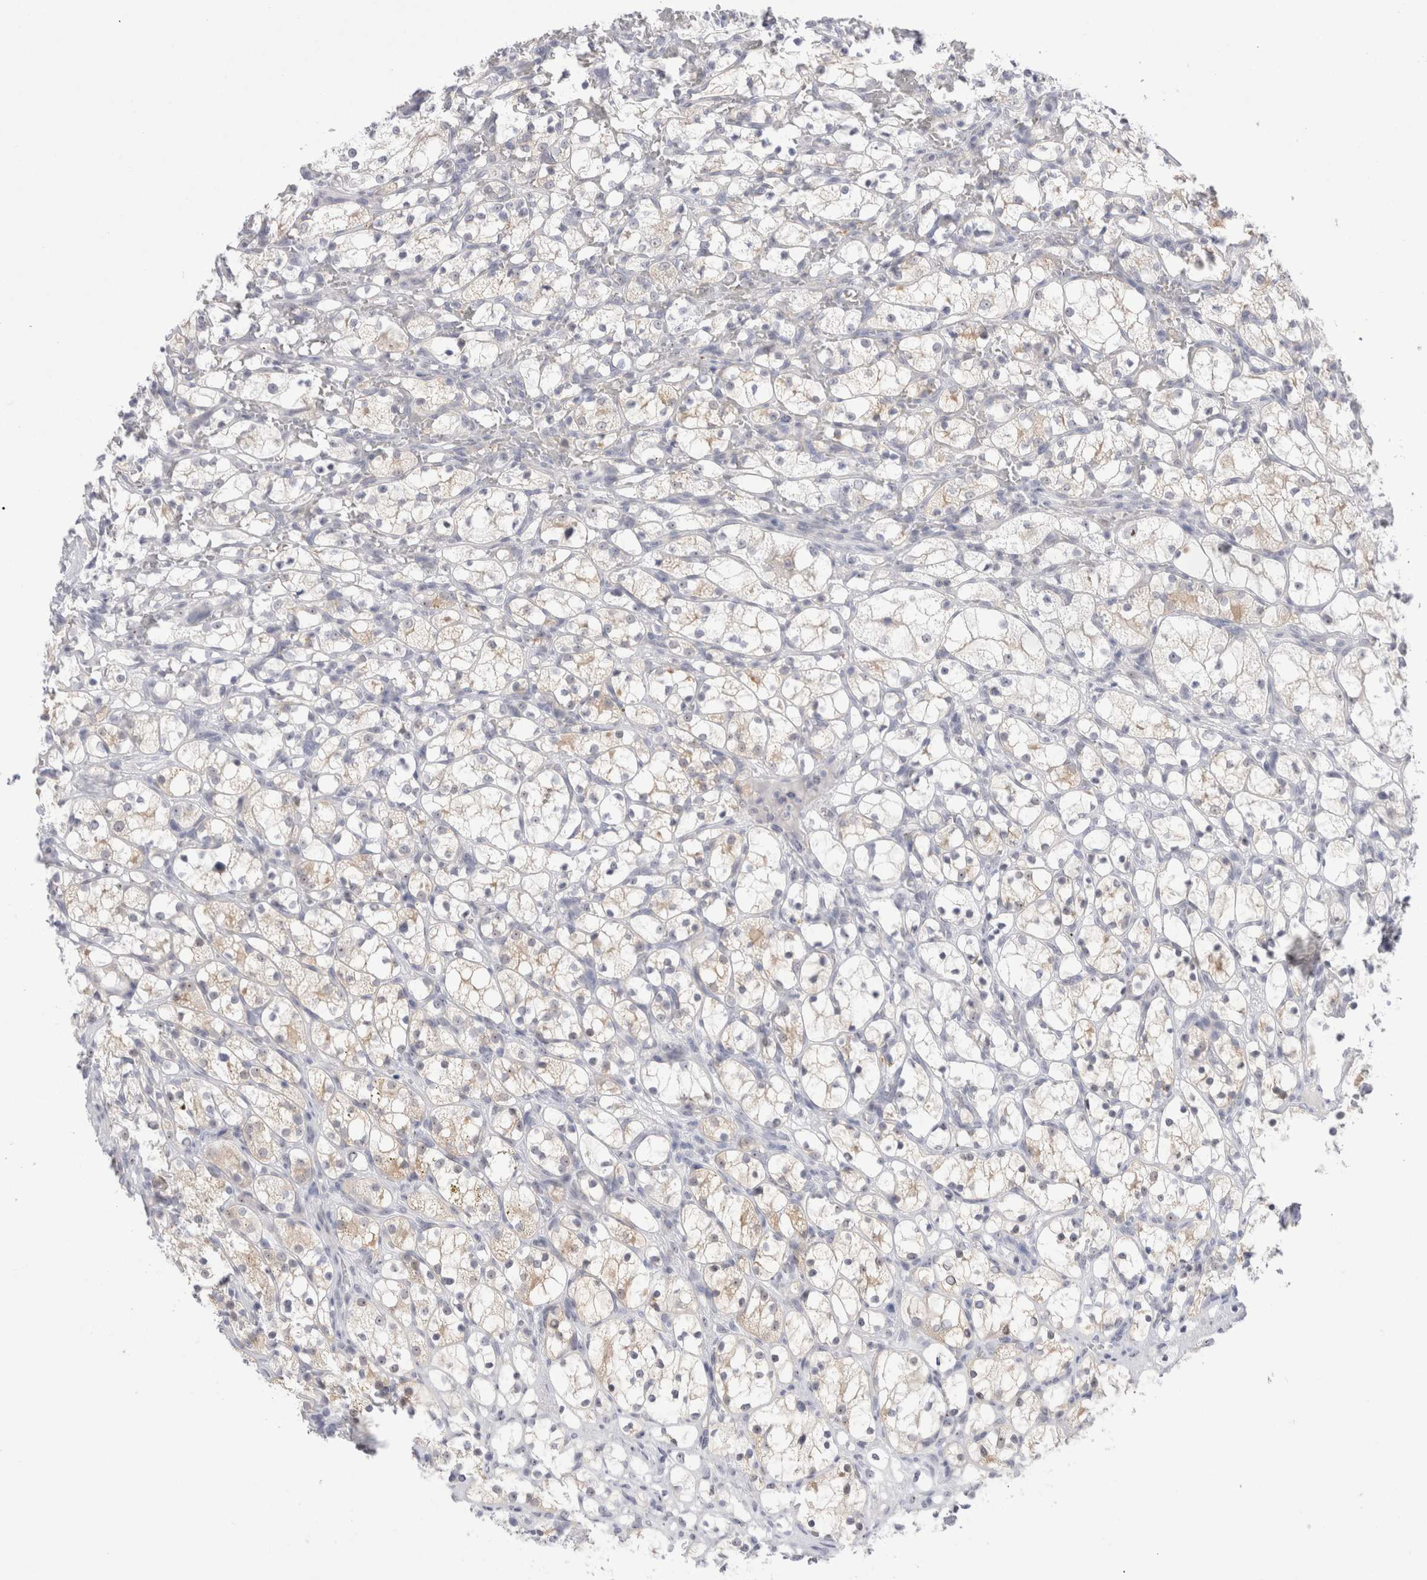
{"staining": {"intensity": "weak", "quantity": "<25%", "location": "cytoplasmic/membranous"}, "tissue": "renal cancer", "cell_type": "Tumor cells", "image_type": "cancer", "snomed": [{"axis": "morphology", "description": "Adenocarcinoma, NOS"}, {"axis": "topography", "description": "Kidney"}], "caption": "Protein analysis of adenocarcinoma (renal) reveals no significant positivity in tumor cells.", "gene": "CERS5", "patient": {"sex": "female", "age": 69}}